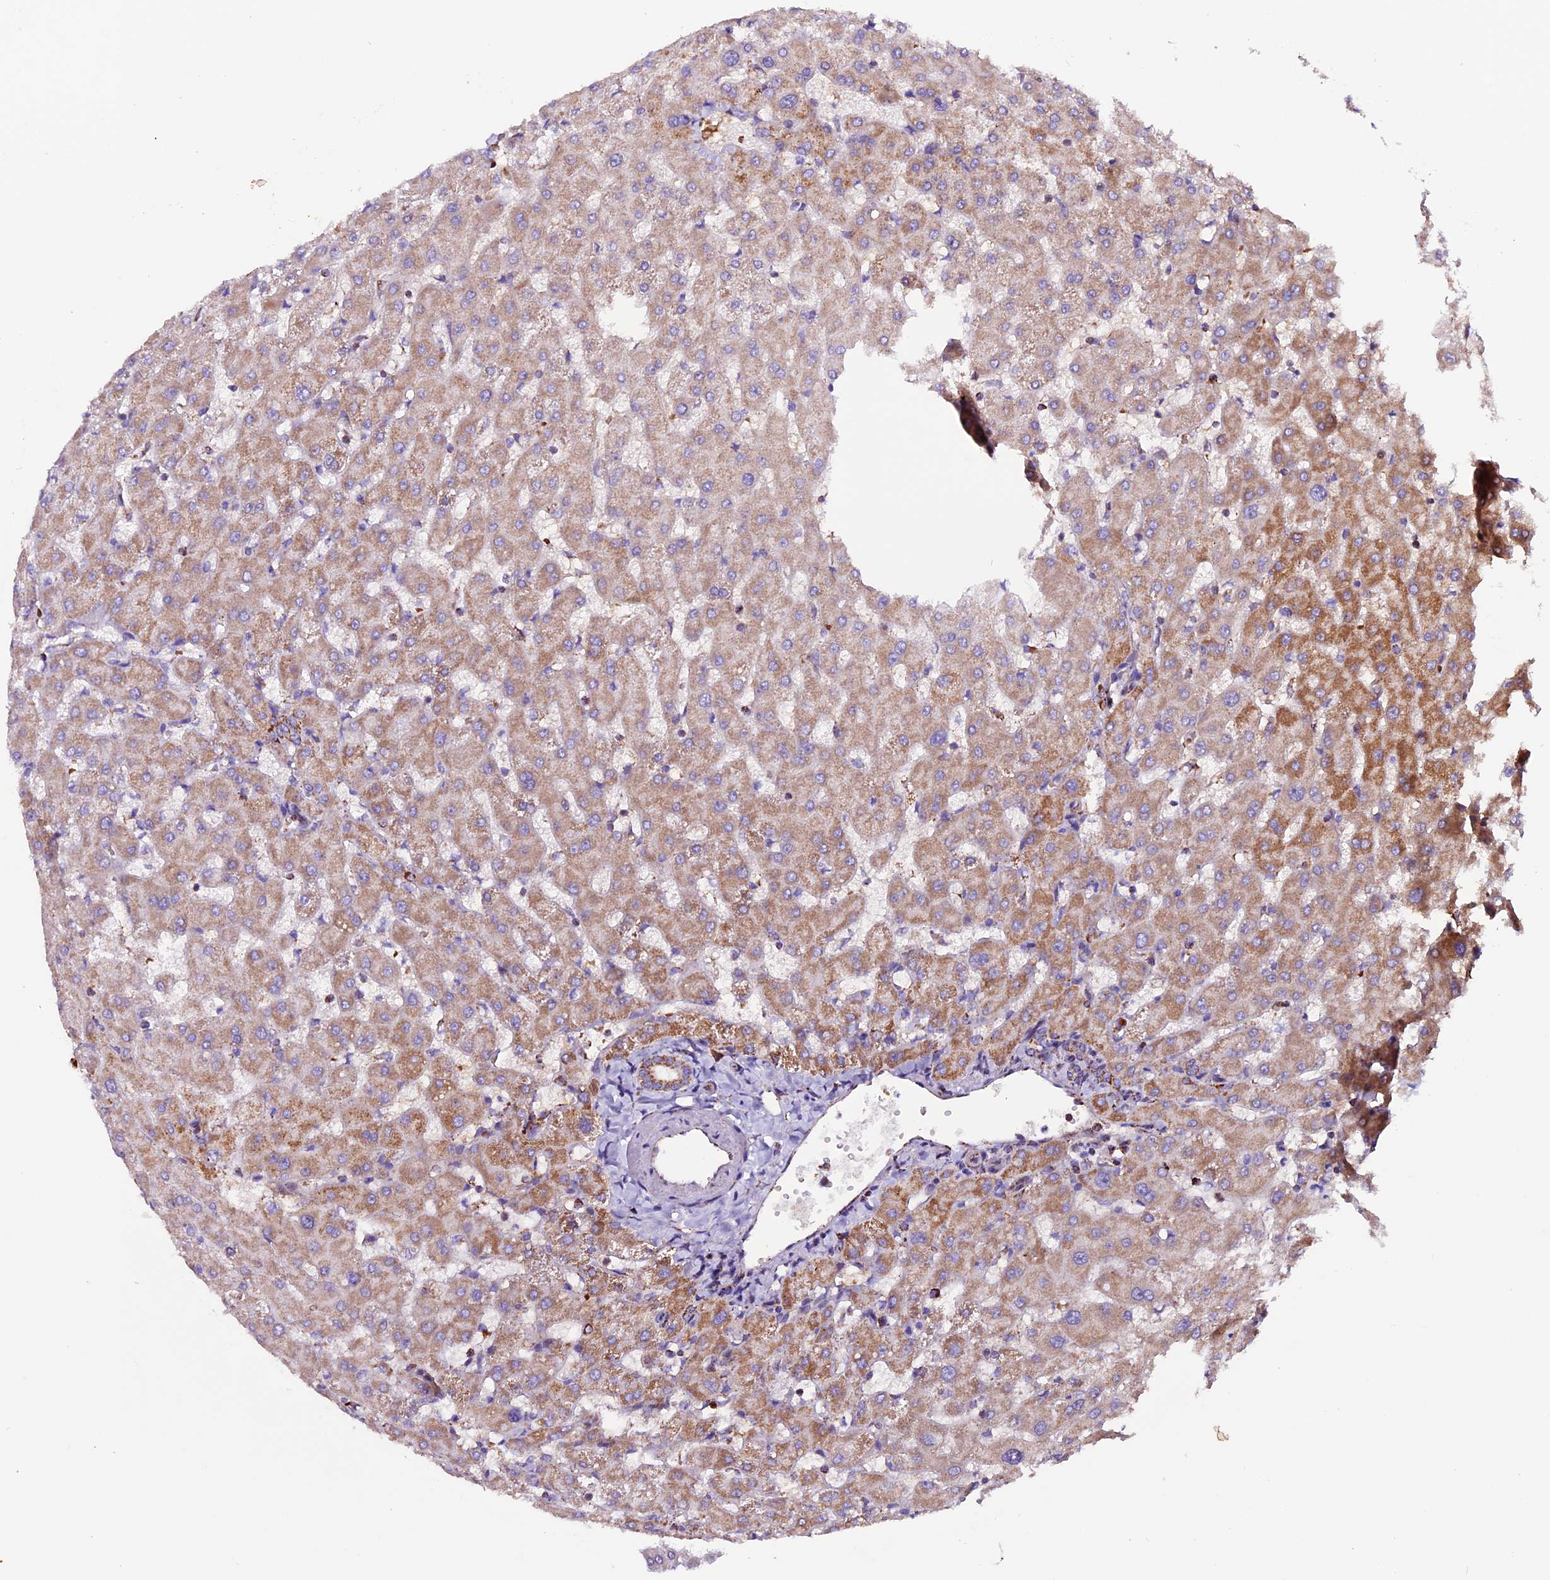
{"staining": {"intensity": "moderate", "quantity": "25%-75%", "location": "cytoplasmic/membranous"}, "tissue": "liver", "cell_type": "Cholangiocytes", "image_type": "normal", "snomed": [{"axis": "morphology", "description": "Normal tissue, NOS"}, {"axis": "topography", "description": "Liver"}], "caption": "Moderate cytoplasmic/membranous expression for a protein is appreciated in approximately 25%-75% of cholangiocytes of benign liver using IHC.", "gene": "CX3CL1", "patient": {"sex": "female", "age": 63}}